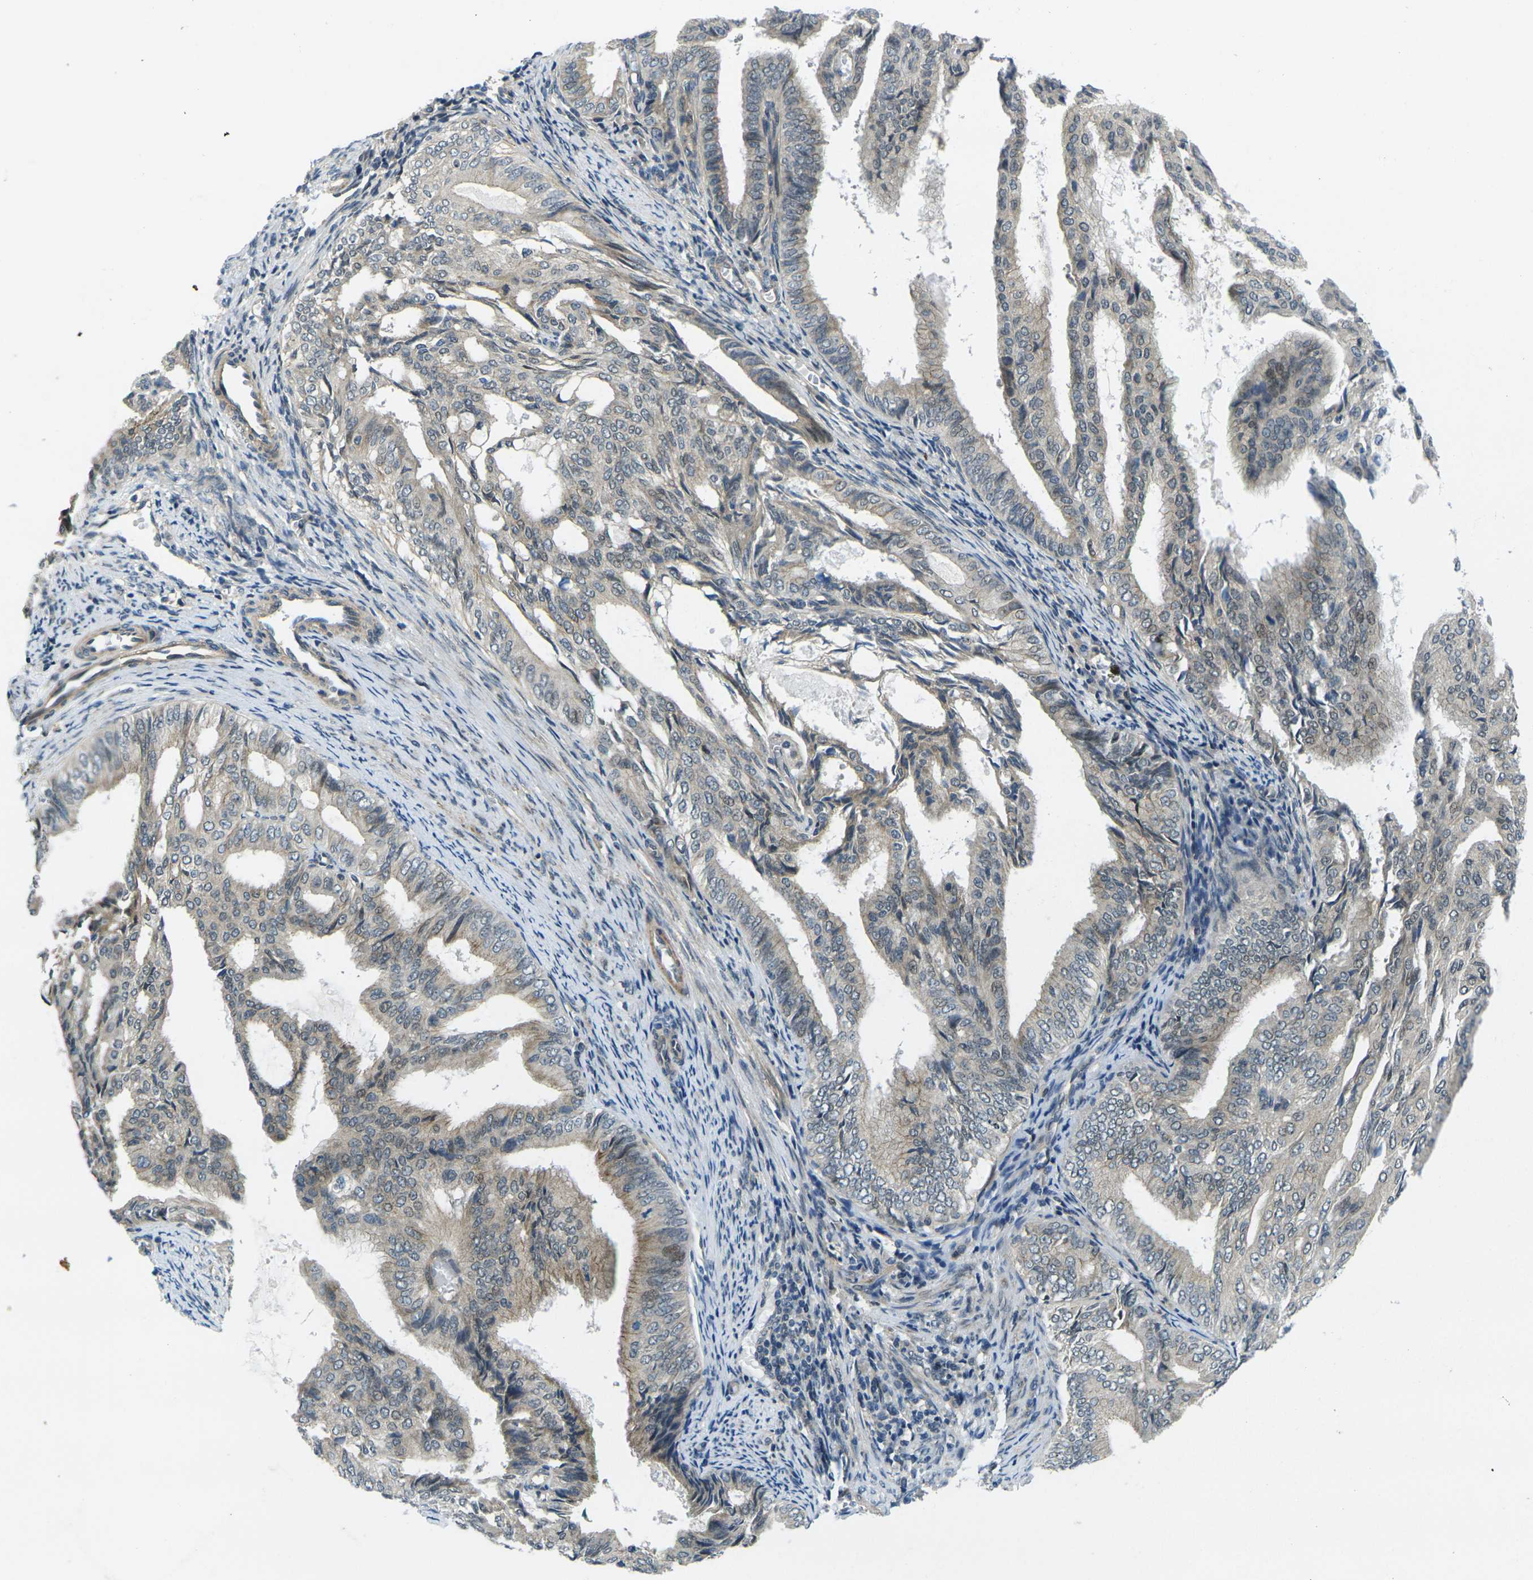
{"staining": {"intensity": "weak", "quantity": "25%-75%", "location": "cytoplasmic/membranous"}, "tissue": "endometrial cancer", "cell_type": "Tumor cells", "image_type": "cancer", "snomed": [{"axis": "morphology", "description": "Adenocarcinoma, NOS"}, {"axis": "topography", "description": "Endometrium"}], "caption": "An image of adenocarcinoma (endometrial) stained for a protein reveals weak cytoplasmic/membranous brown staining in tumor cells. The staining is performed using DAB brown chromogen to label protein expression. The nuclei are counter-stained blue using hematoxylin.", "gene": "KCTD10", "patient": {"sex": "female", "age": 58}}